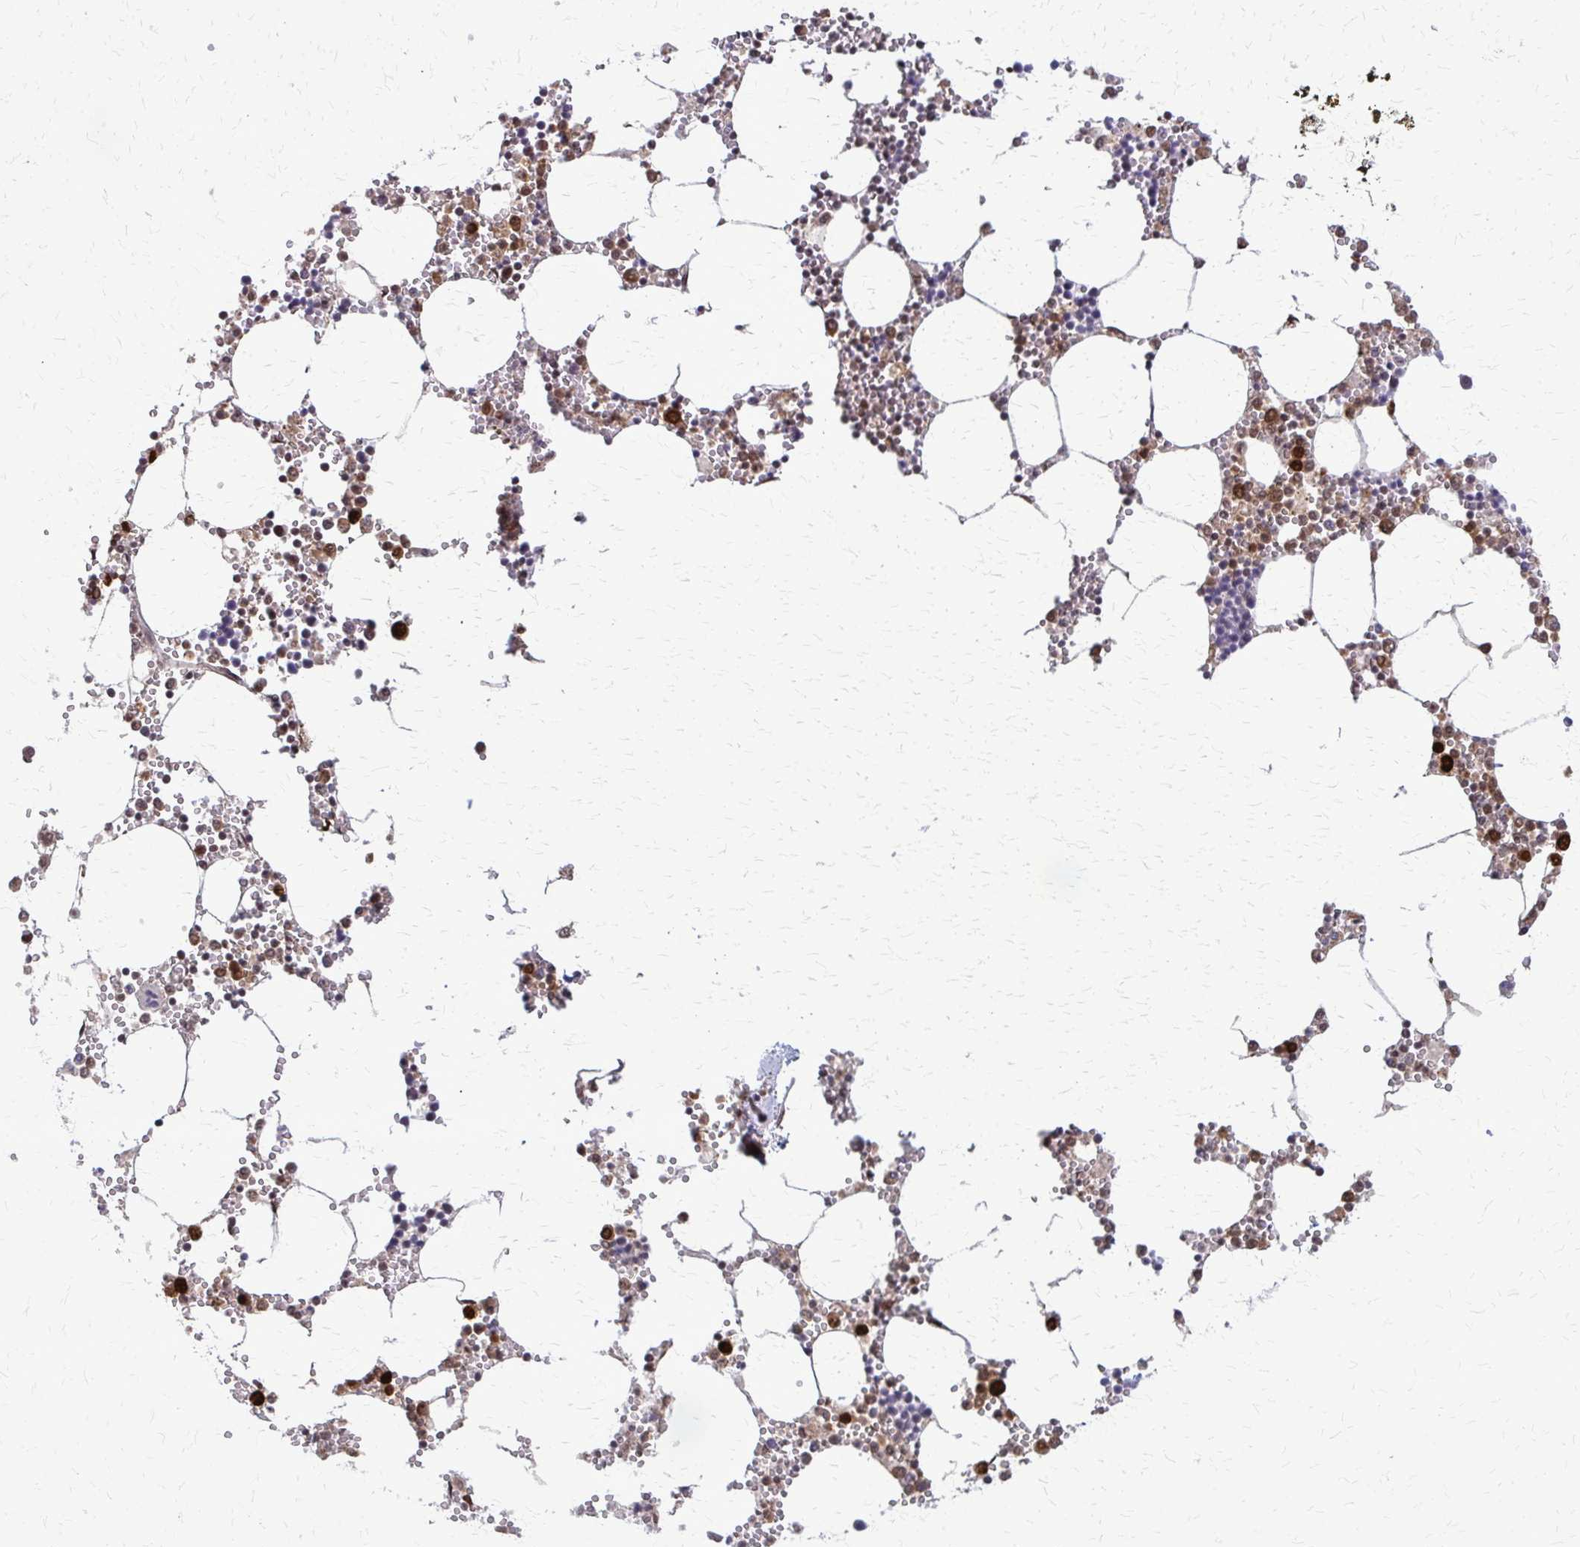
{"staining": {"intensity": "moderate", "quantity": "25%-75%", "location": "cytoplasmic/membranous,nuclear"}, "tissue": "bone marrow", "cell_type": "Hematopoietic cells", "image_type": "normal", "snomed": [{"axis": "morphology", "description": "Normal tissue, NOS"}, {"axis": "topography", "description": "Bone marrow"}], "caption": "This micrograph exhibits immunohistochemistry (IHC) staining of benign human bone marrow, with medium moderate cytoplasmic/membranous,nuclear staining in approximately 25%-75% of hematopoietic cells.", "gene": "HDAC3", "patient": {"sex": "male", "age": 54}}